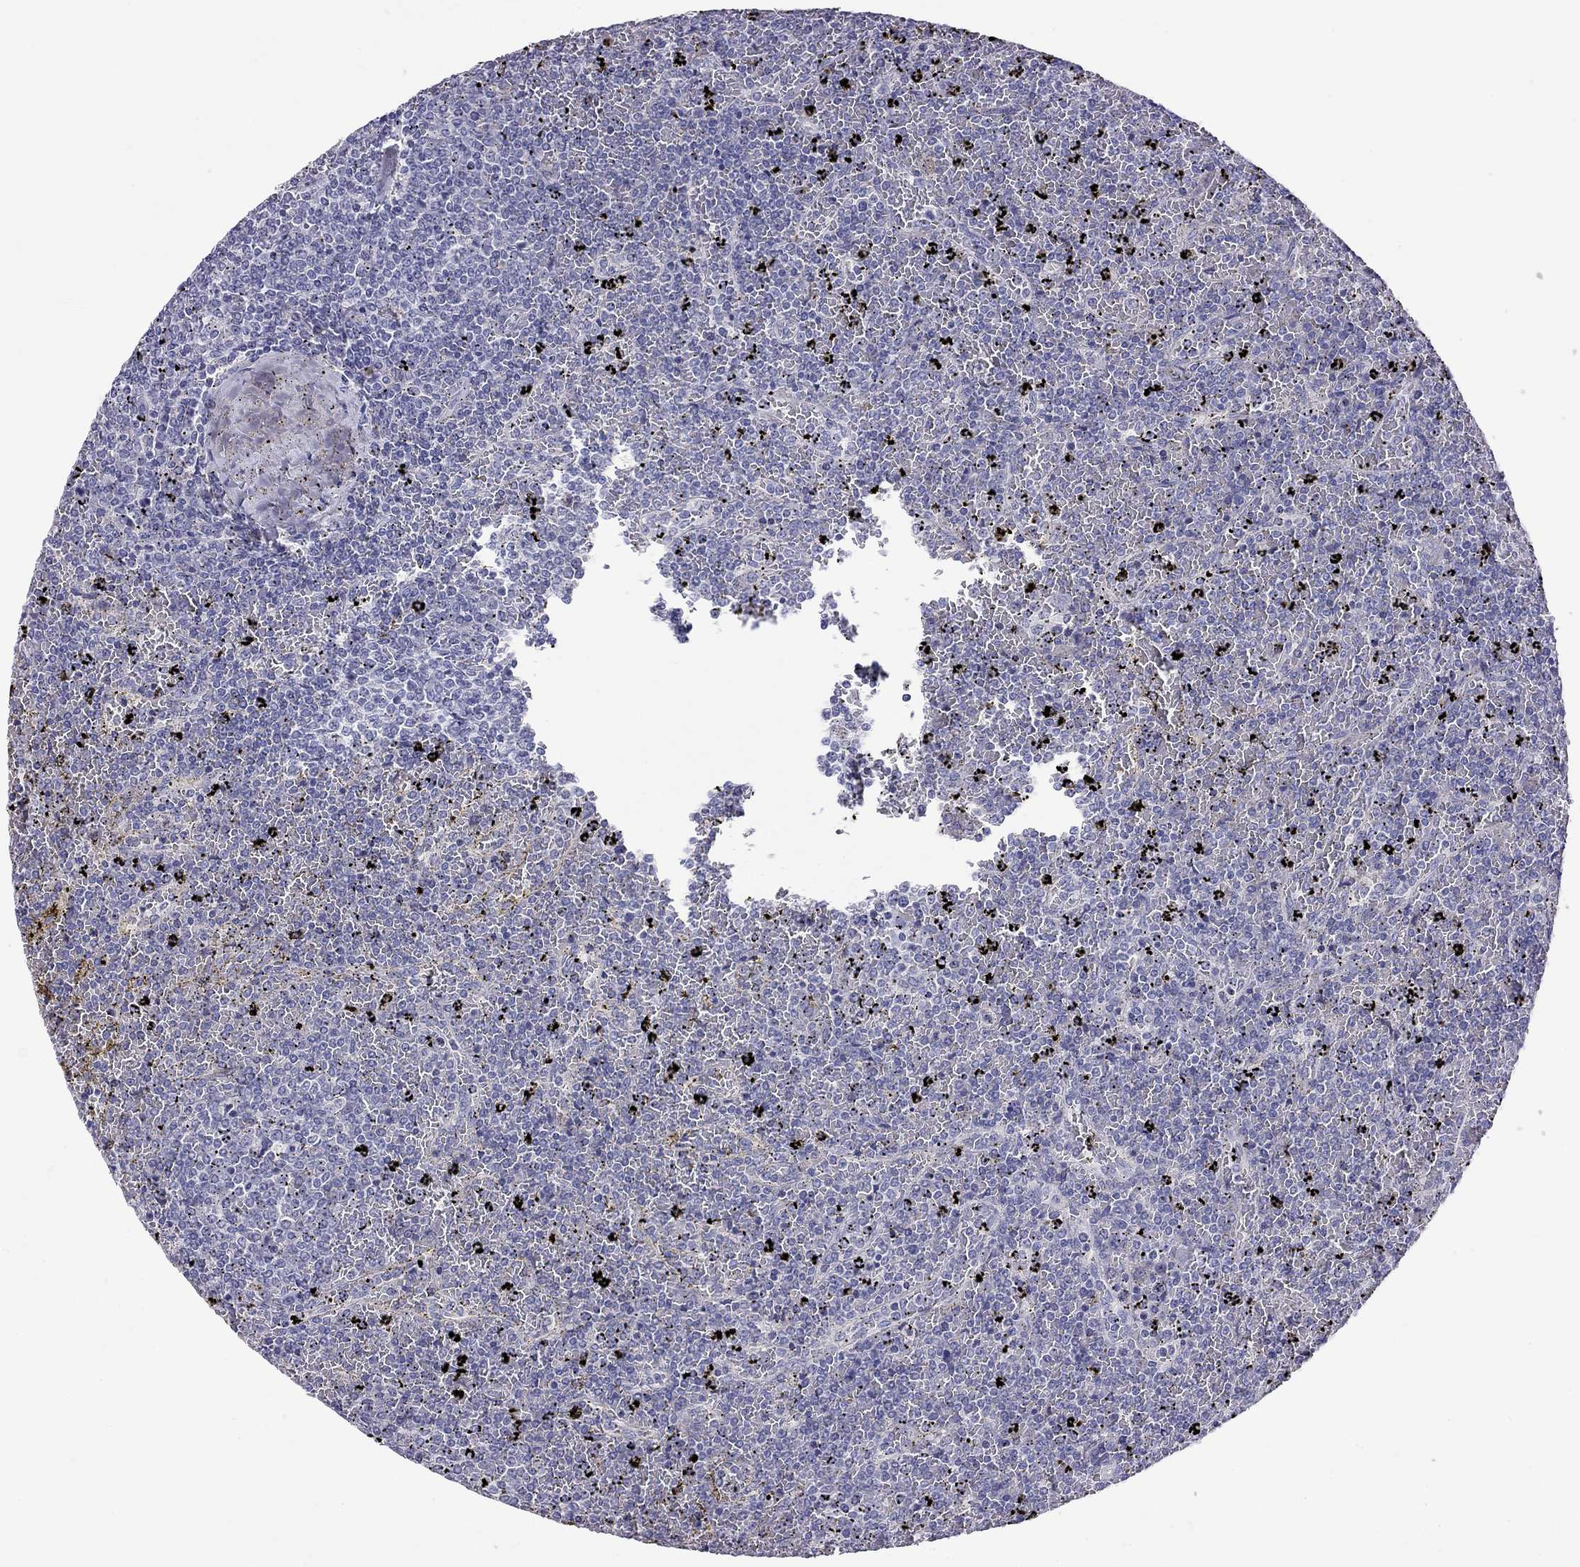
{"staining": {"intensity": "negative", "quantity": "none", "location": "none"}, "tissue": "lymphoma", "cell_type": "Tumor cells", "image_type": "cancer", "snomed": [{"axis": "morphology", "description": "Malignant lymphoma, non-Hodgkin's type, Low grade"}, {"axis": "topography", "description": "Spleen"}], "caption": "A high-resolution histopathology image shows IHC staining of lymphoma, which exhibits no significant expression in tumor cells. The staining is performed using DAB (3,3'-diaminobenzidine) brown chromogen with nuclei counter-stained in using hematoxylin.", "gene": "CPNE4", "patient": {"sex": "female", "age": 77}}